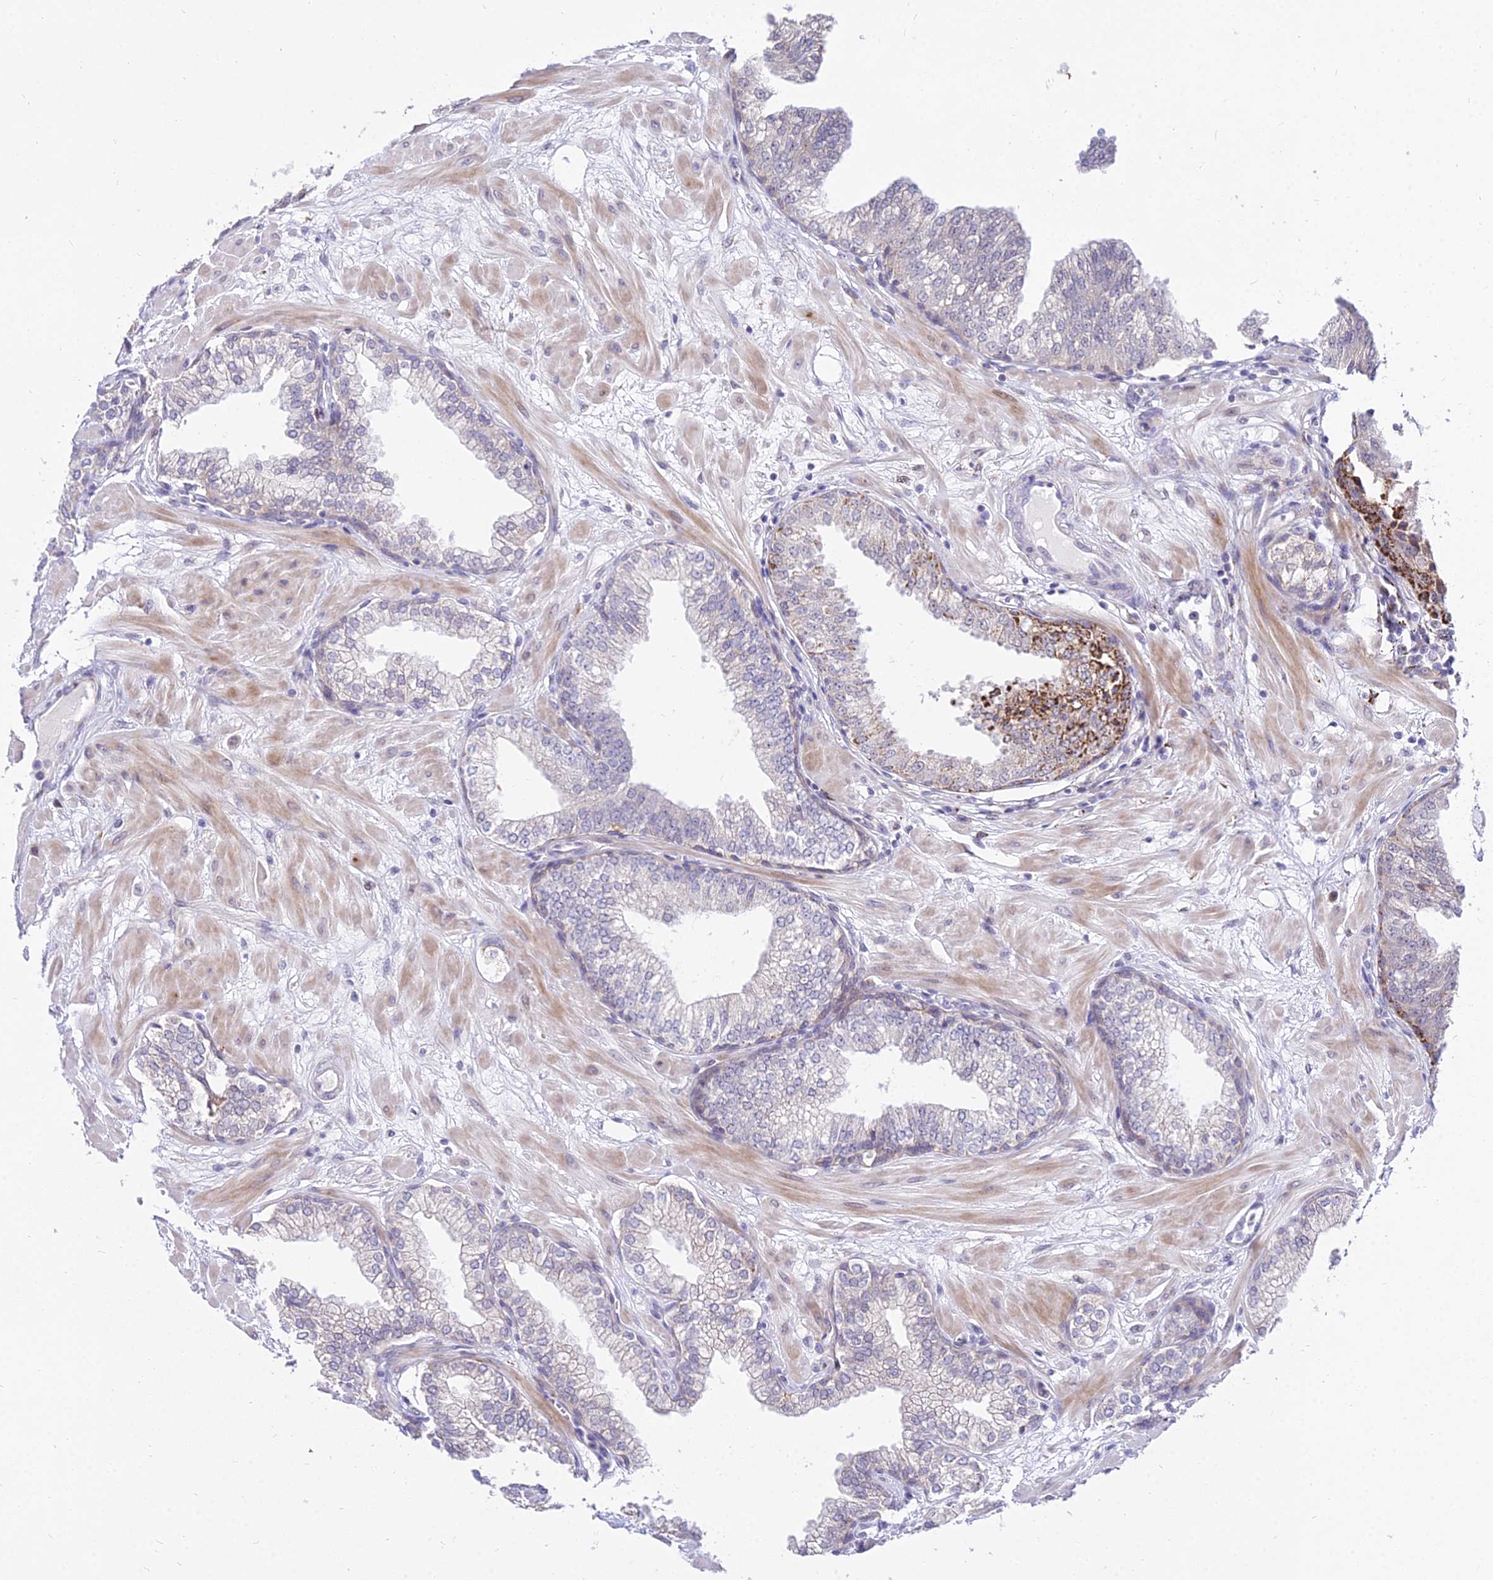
{"staining": {"intensity": "strong", "quantity": "<25%", "location": "cytoplasmic/membranous"}, "tissue": "prostate", "cell_type": "Glandular cells", "image_type": "normal", "snomed": [{"axis": "morphology", "description": "Normal tissue, NOS"}, {"axis": "morphology", "description": "Urothelial carcinoma, Low grade"}, {"axis": "topography", "description": "Urinary bladder"}, {"axis": "topography", "description": "Prostate"}], "caption": "Protein staining by immunohistochemistry (IHC) demonstrates strong cytoplasmic/membranous positivity in about <25% of glandular cells in unremarkable prostate. (DAB (3,3'-diaminobenzidine) IHC, brown staining for protein, blue staining for nuclei).", "gene": "C6orf163", "patient": {"sex": "male", "age": 60}}